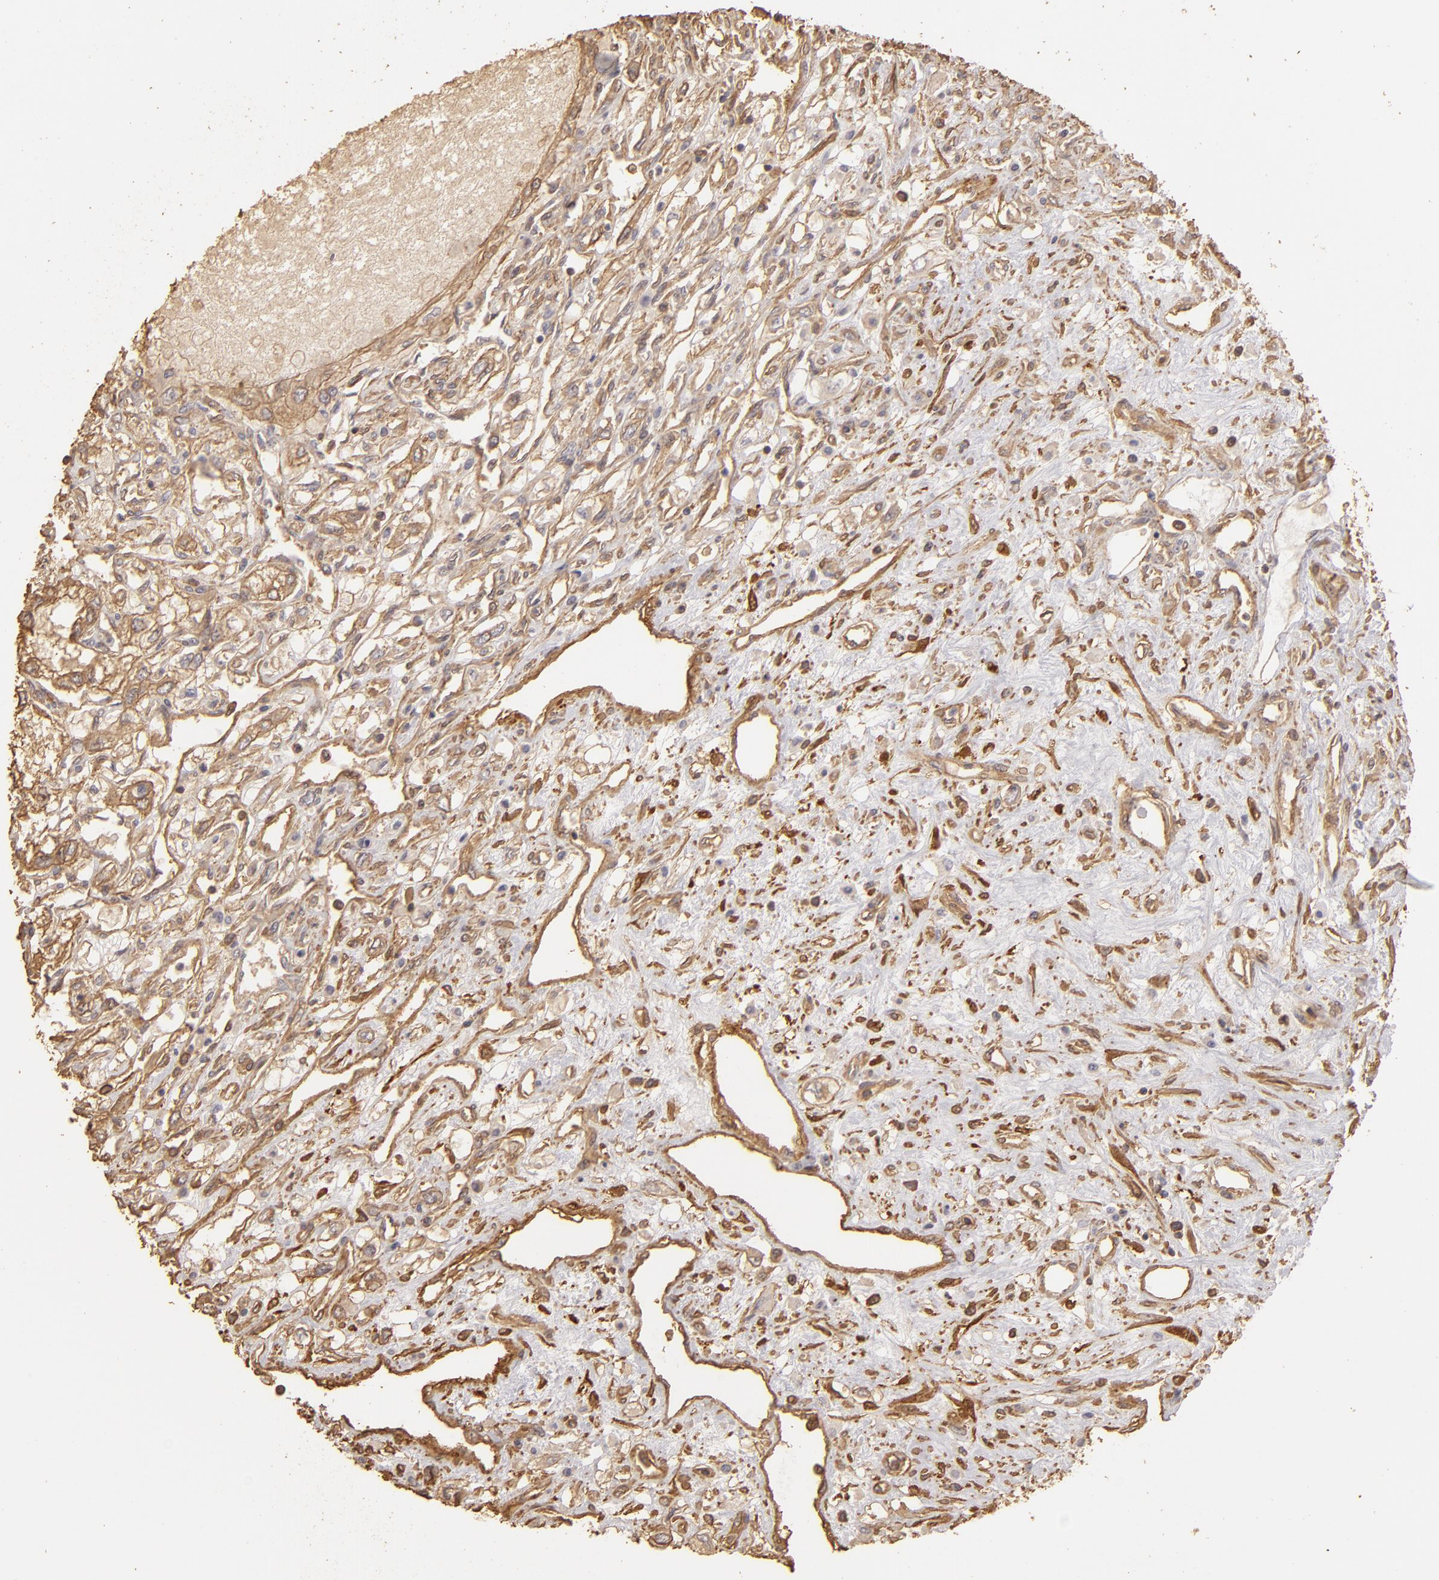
{"staining": {"intensity": "weak", "quantity": ">75%", "location": "cytoplasmic/membranous"}, "tissue": "renal cancer", "cell_type": "Tumor cells", "image_type": "cancer", "snomed": [{"axis": "morphology", "description": "Adenocarcinoma, NOS"}, {"axis": "topography", "description": "Kidney"}], "caption": "Immunohistochemical staining of renal cancer exhibits low levels of weak cytoplasmic/membranous expression in about >75% of tumor cells.", "gene": "HSPB6", "patient": {"sex": "male", "age": 57}}